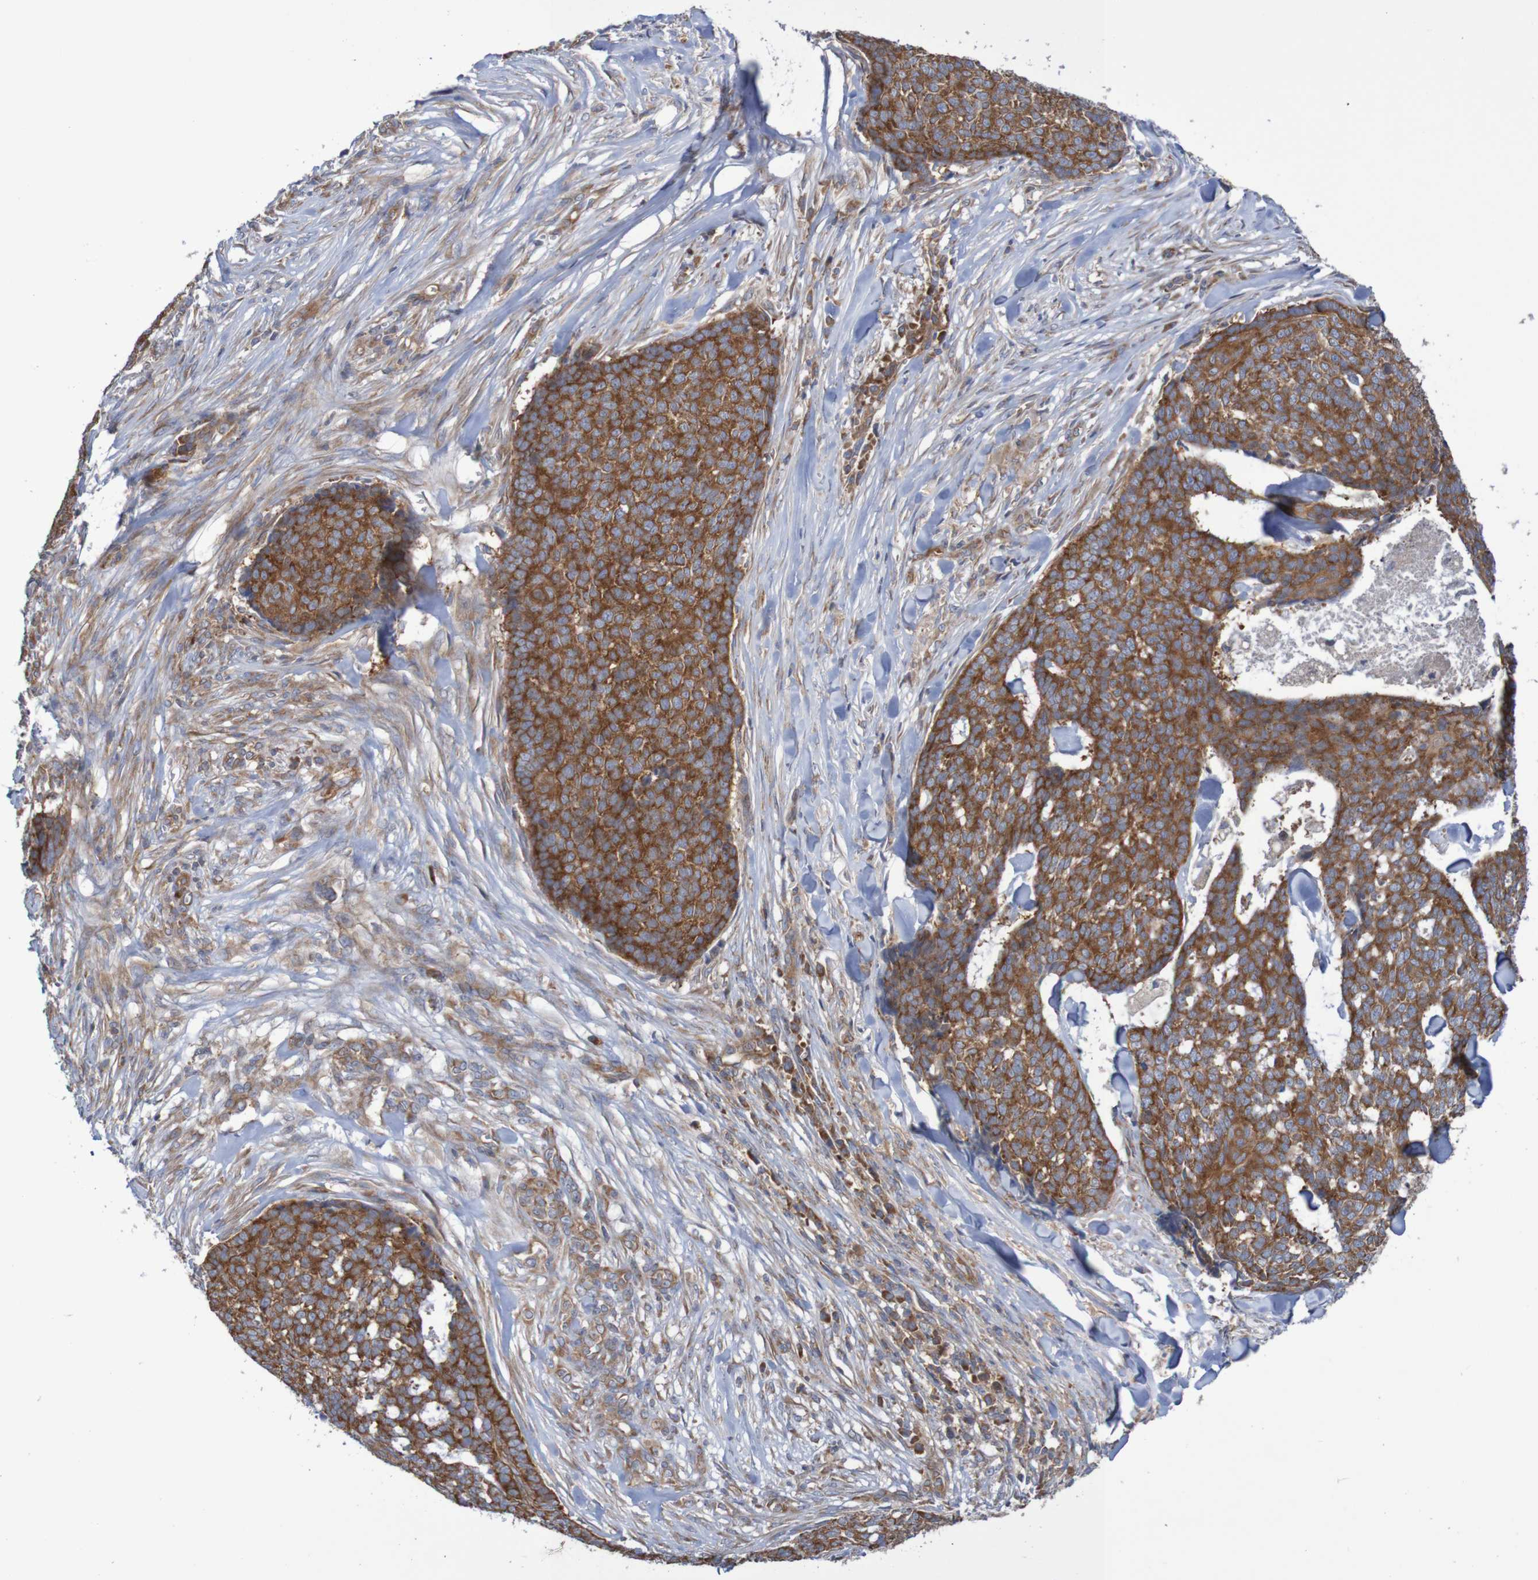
{"staining": {"intensity": "strong", "quantity": ">75%", "location": "cytoplasmic/membranous"}, "tissue": "skin cancer", "cell_type": "Tumor cells", "image_type": "cancer", "snomed": [{"axis": "morphology", "description": "Basal cell carcinoma"}, {"axis": "topography", "description": "Skin"}], "caption": "A histopathology image of human skin cancer stained for a protein displays strong cytoplasmic/membranous brown staining in tumor cells. (IHC, brightfield microscopy, high magnification).", "gene": "LRRC47", "patient": {"sex": "male", "age": 84}}